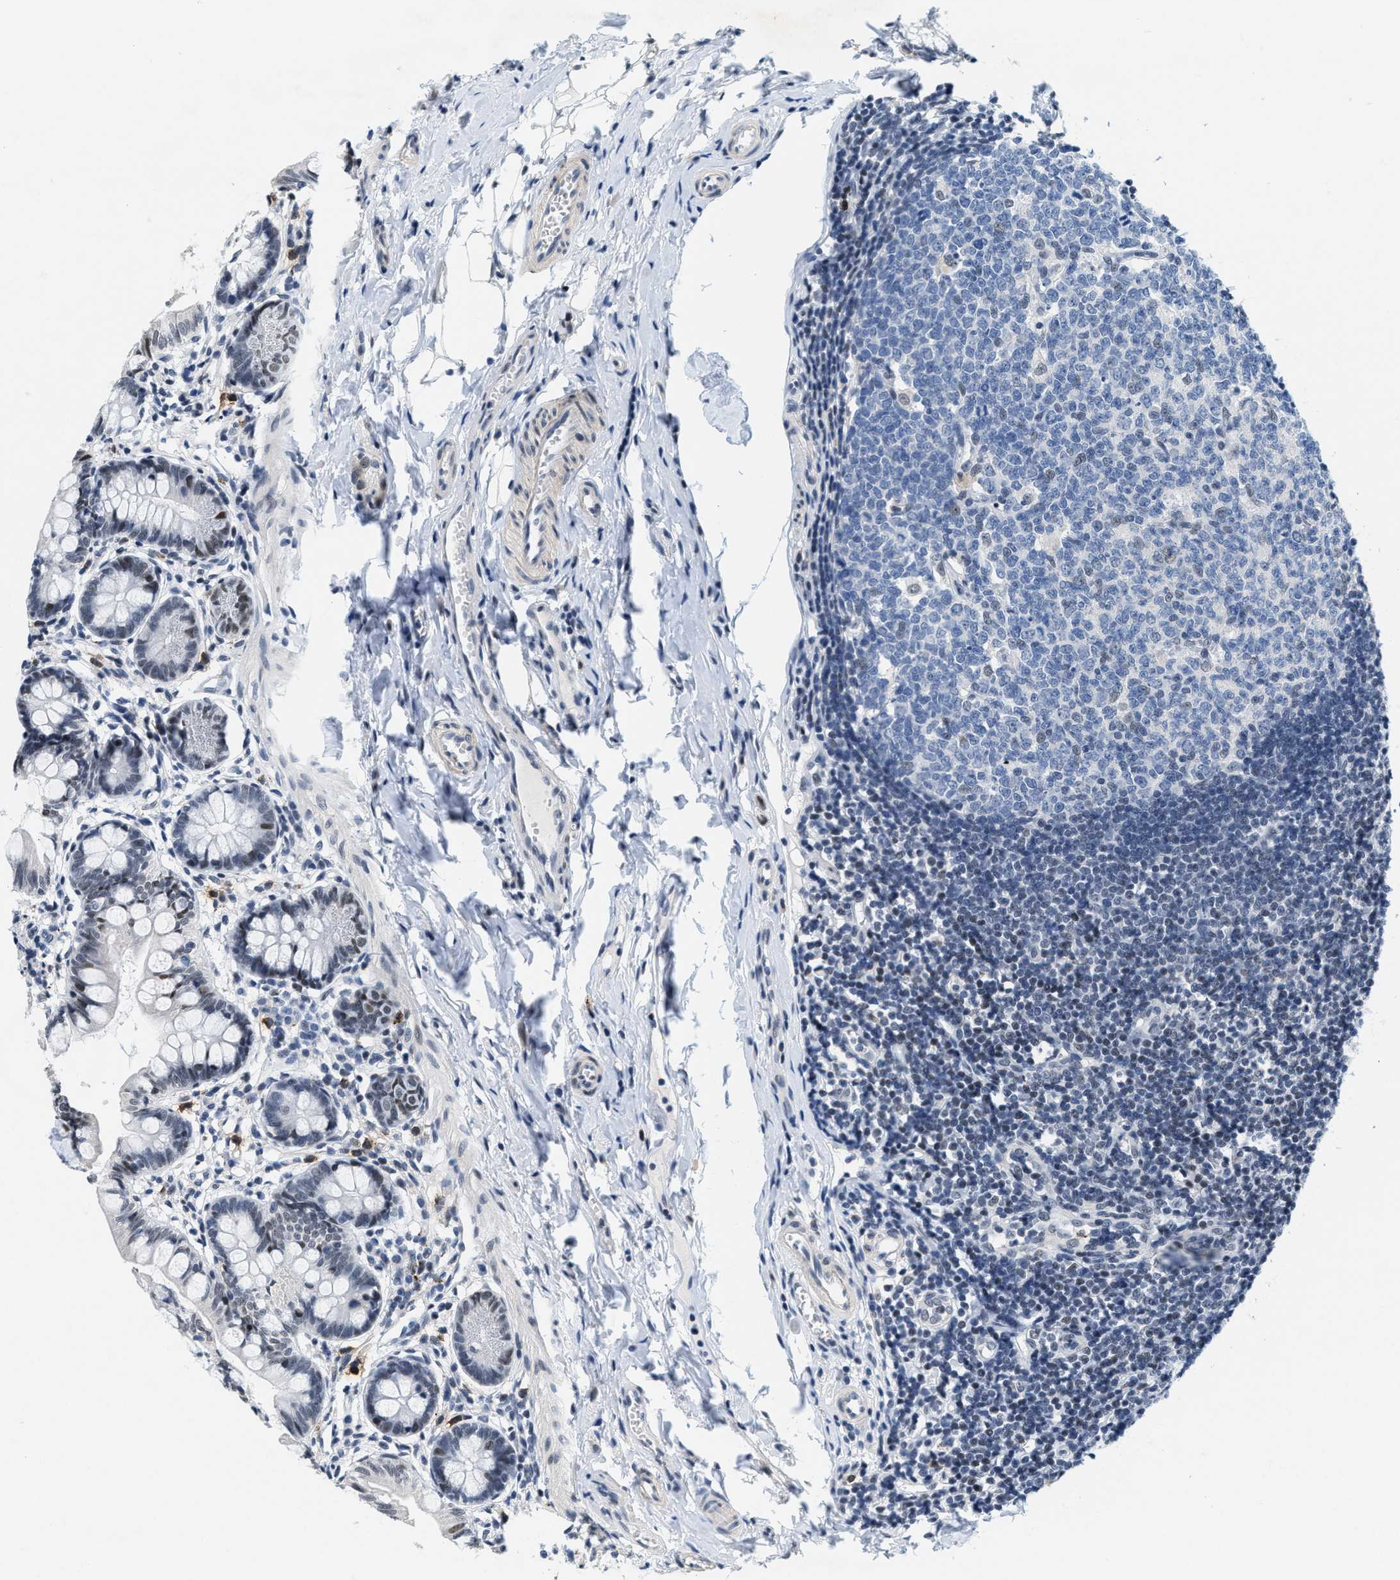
{"staining": {"intensity": "moderate", "quantity": "25%-75%", "location": "nuclear"}, "tissue": "small intestine", "cell_type": "Glandular cells", "image_type": "normal", "snomed": [{"axis": "morphology", "description": "Normal tissue, NOS"}, {"axis": "topography", "description": "Small intestine"}], "caption": "Normal small intestine reveals moderate nuclear expression in about 25%-75% of glandular cells.", "gene": "SETD1B", "patient": {"sex": "male", "age": 7}}